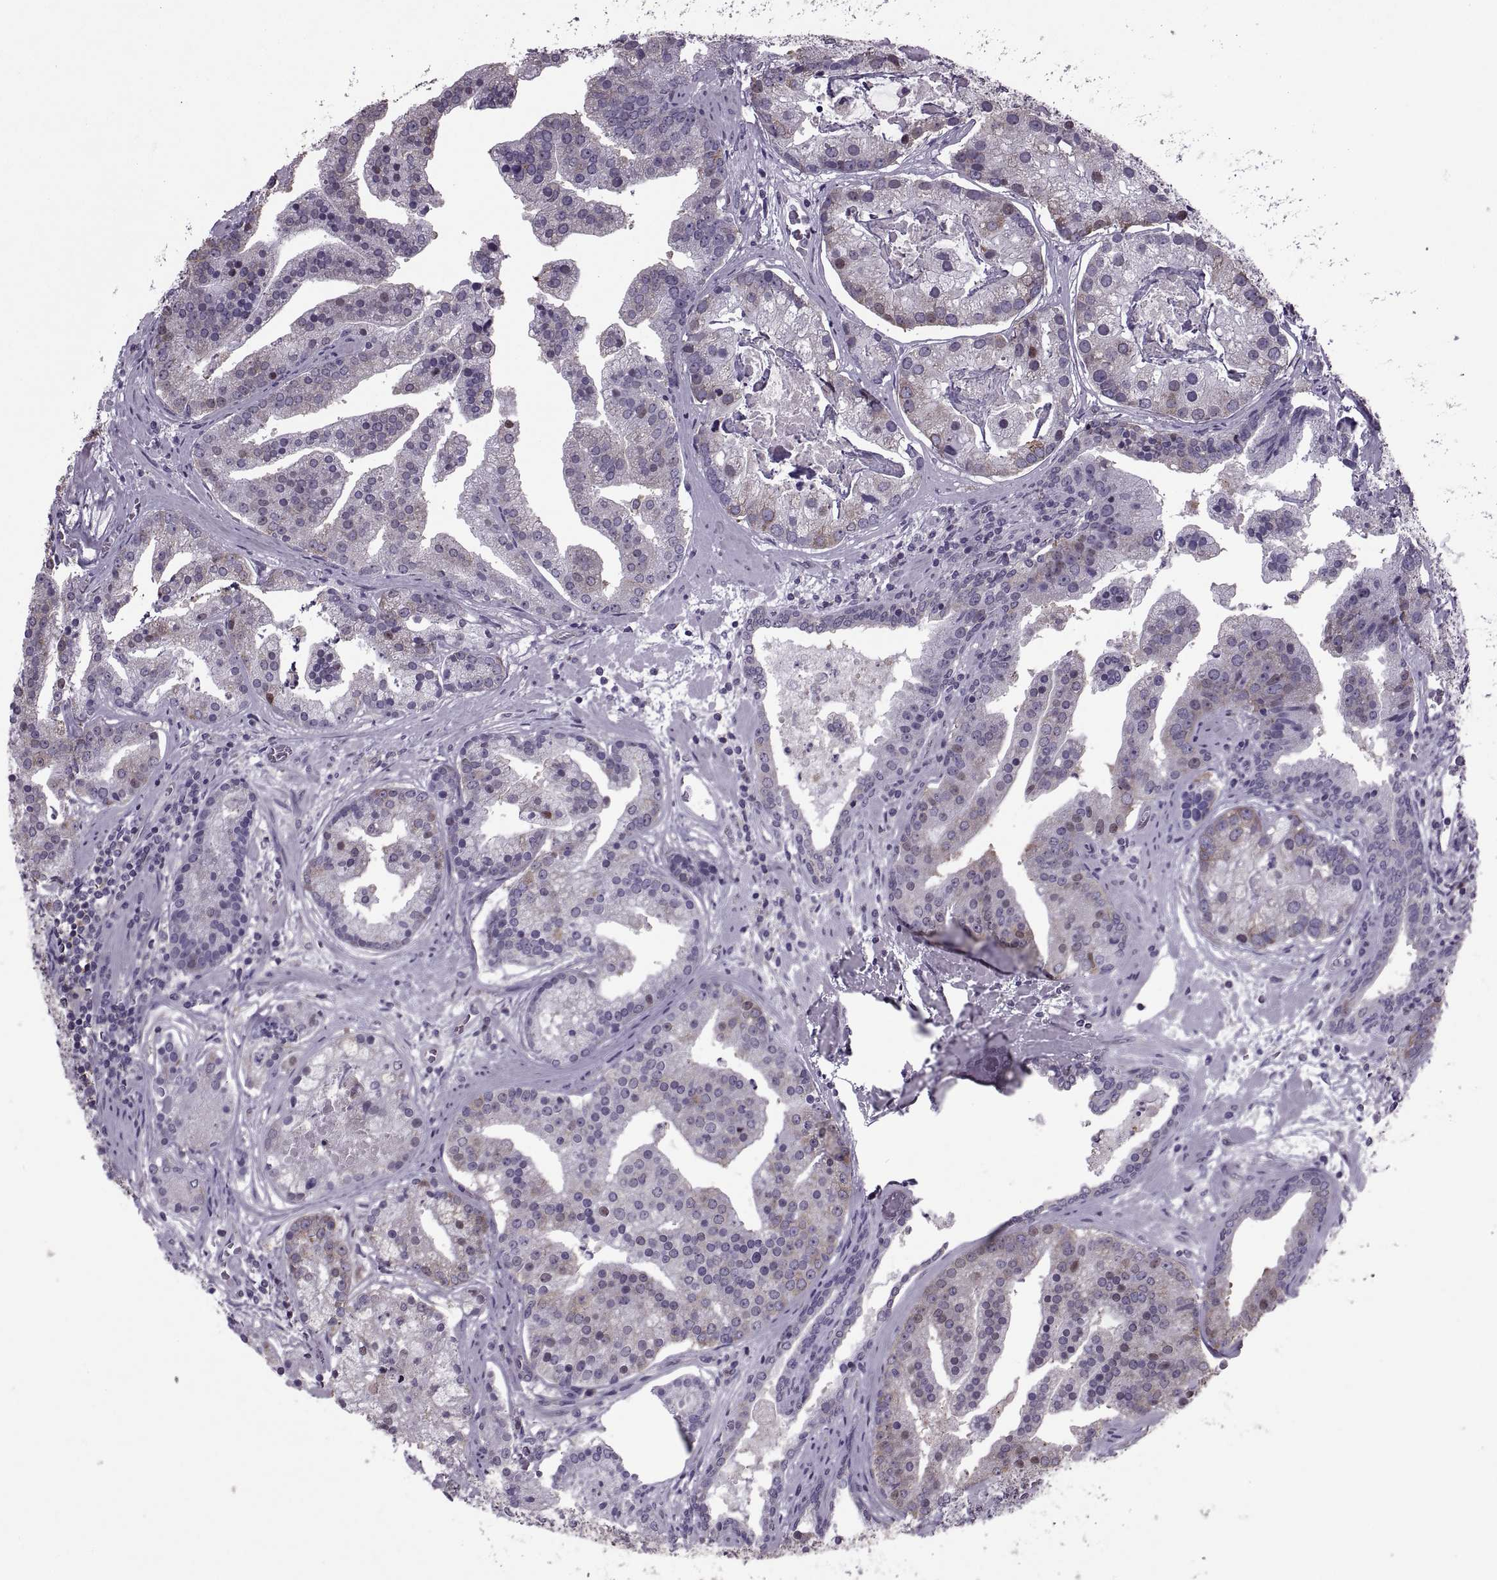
{"staining": {"intensity": "weak", "quantity": "25%-75%", "location": "cytoplasmic/membranous"}, "tissue": "prostate cancer", "cell_type": "Tumor cells", "image_type": "cancer", "snomed": [{"axis": "morphology", "description": "Adenocarcinoma, NOS"}, {"axis": "topography", "description": "Prostate and seminal vesicle, NOS"}, {"axis": "topography", "description": "Prostate"}], "caption": "DAB immunohistochemical staining of prostate adenocarcinoma demonstrates weak cytoplasmic/membranous protein staining in approximately 25%-75% of tumor cells. The protein is shown in brown color, while the nuclei are stained blue.", "gene": "PABPC1", "patient": {"sex": "male", "age": 44}}